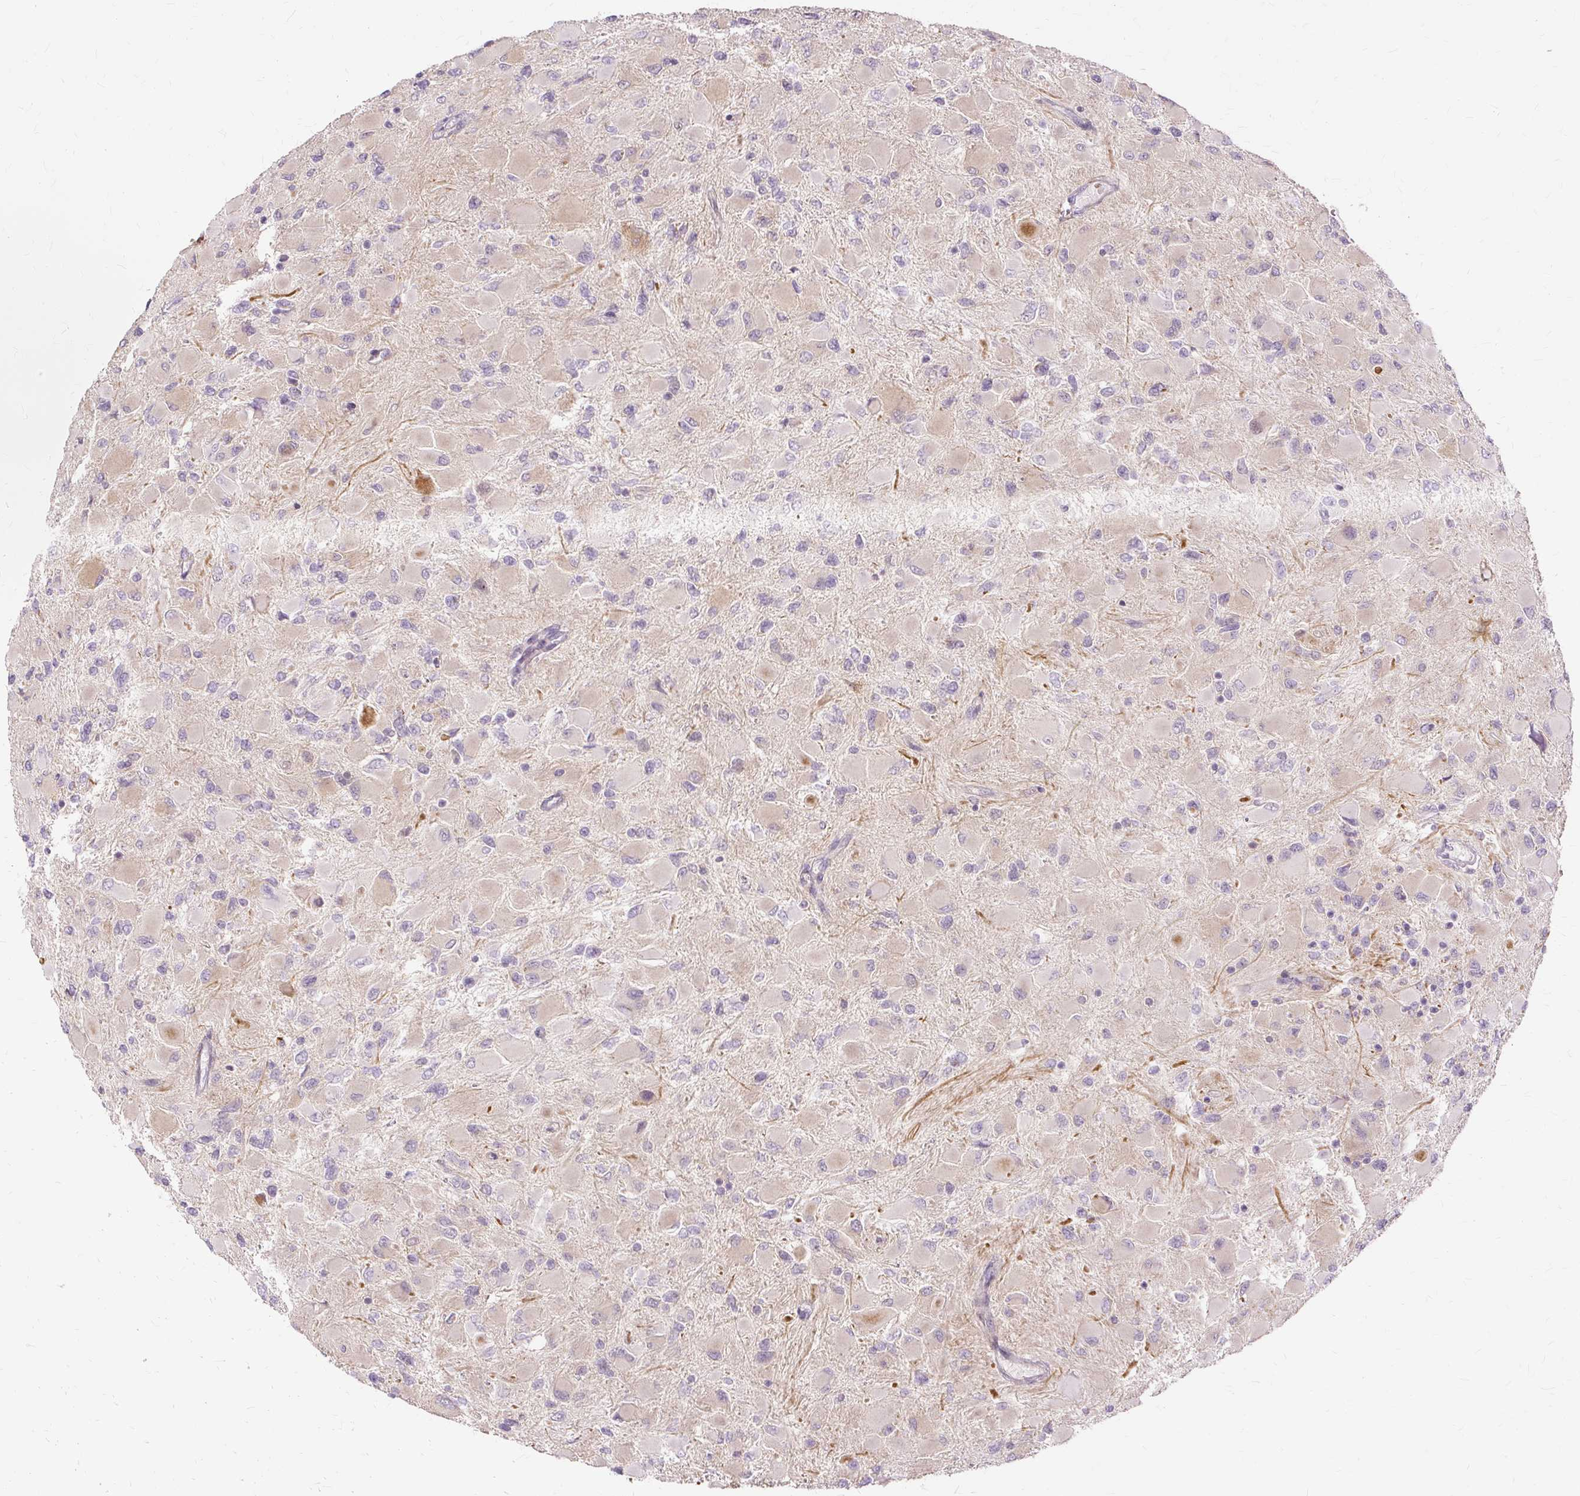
{"staining": {"intensity": "negative", "quantity": "none", "location": "none"}, "tissue": "glioma", "cell_type": "Tumor cells", "image_type": "cancer", "snomed": [{"axis": "morphology", "description": "Glioma, malignant, High grade"}, {"axis": "topography", "description": "Cerebral cortex"}], "caption": "Glioma was stained to show a protein in brown. There is no significant staining in tumor cells.", "gene": "MMACHC", "patient": {"sex": "female", "age": 36}}